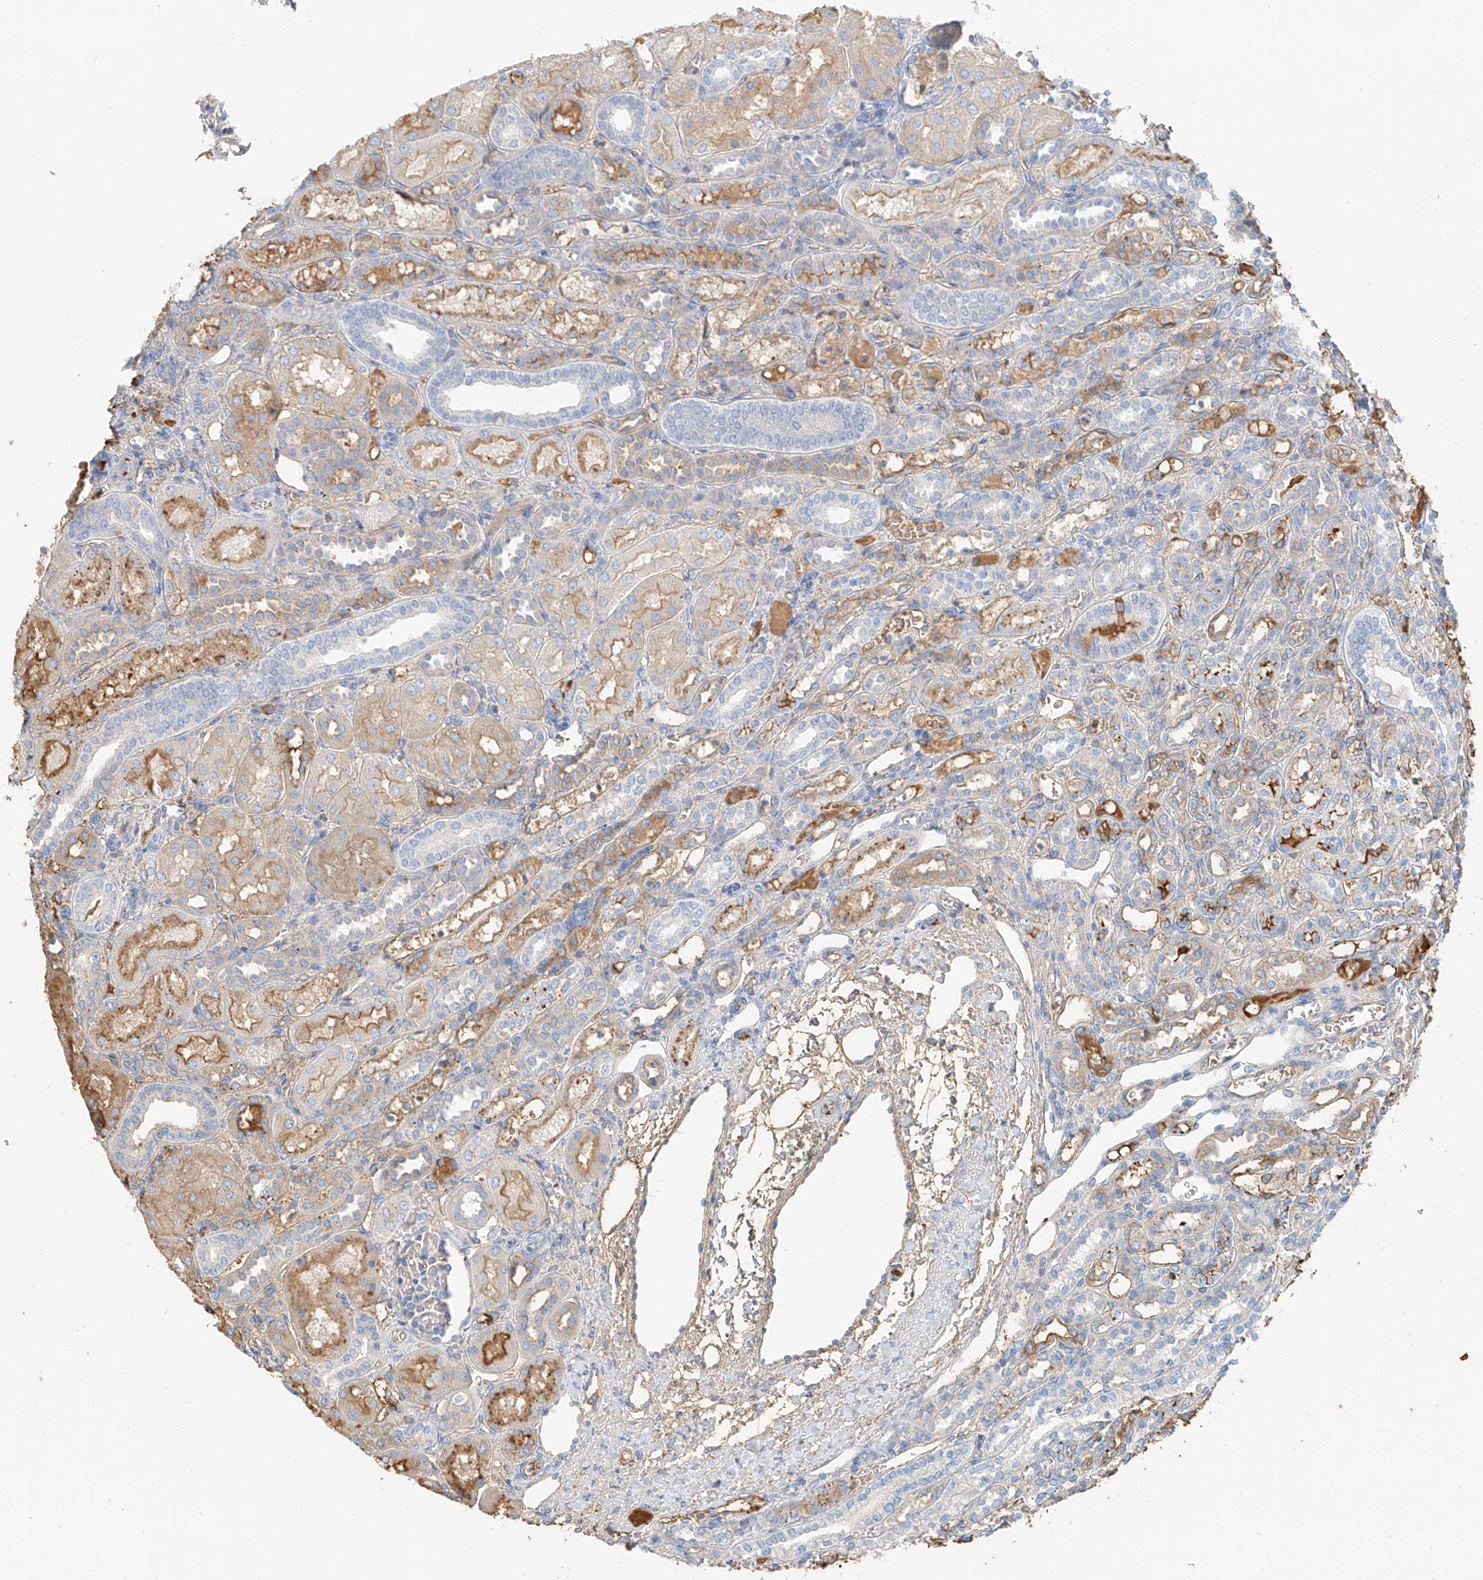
{"staining": {"intensity": "negative", "quantity": "none", "location": "none"}, "tissue": "kidney", "cell_type": "Cells in glomeruli", "image_type": "normal", "snomed": [{"axis": "morphology", "description": "Normal tissue, NOS"}, {"axis": "morphology", "description": "Neoplasm, malignant, NOS"}, {"axis": "topography", "description": "Kidney"}], "caption": "IHC histopathology image of normal human kidney stained for a protein (brown), which reveals no expression in cells in glomeruli. (DAB (3,3'-diaminobenzidine) immunohistochemistry (IHC) with hematoxylin counter stain).", "gene": "ZFP30", "patient": {"sex": "female", "age": 1}}